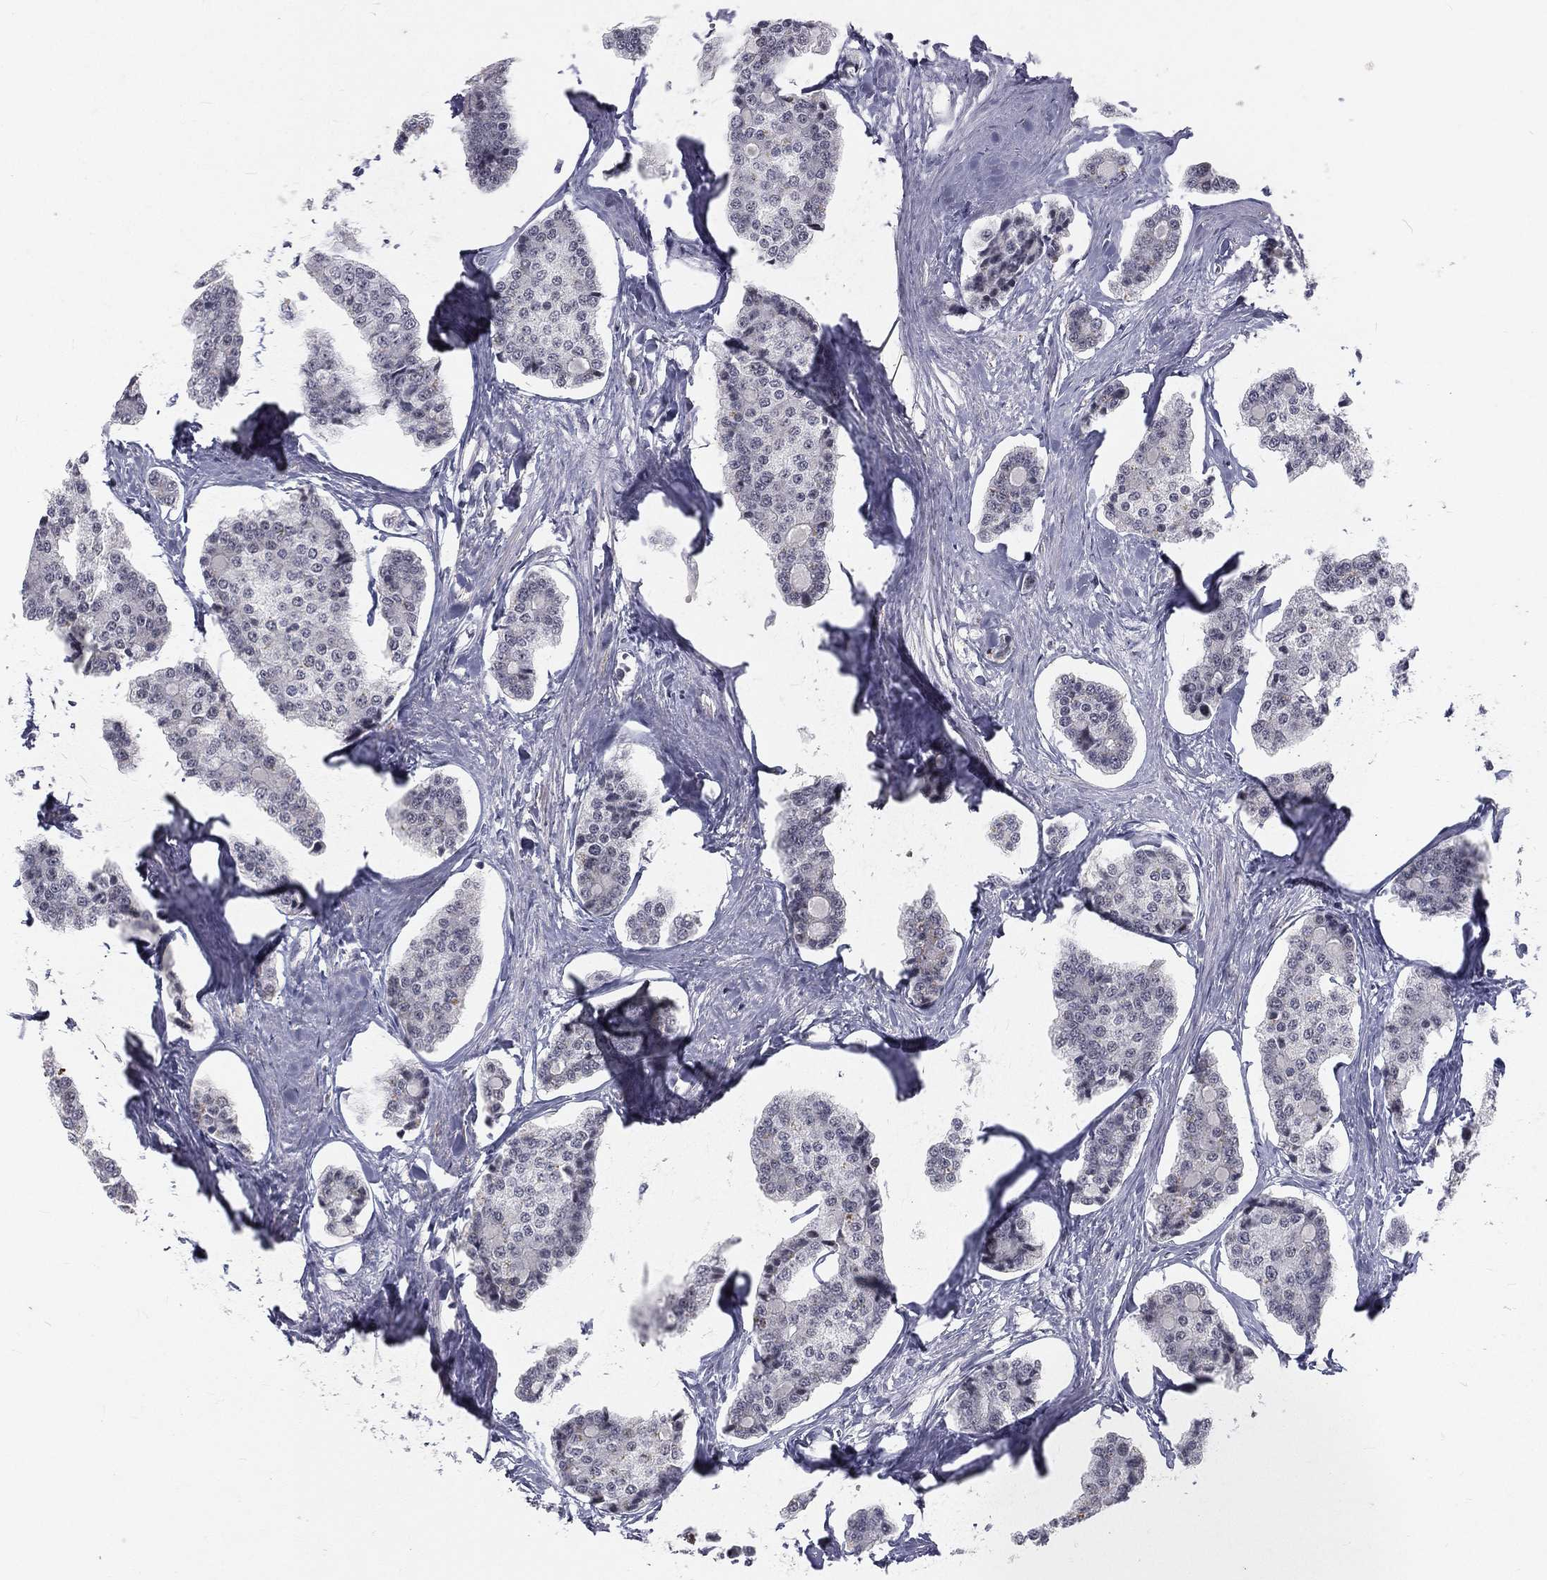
{"staining": {"intensity": "negative", "quantity": "none", "location": "none"}, "tissue": "carcinoid", "cell_type": "Tumor cells", "image_type": "cancer", "snomed": [{"axis": "morphology", "description": "Carcinoid, malignant, NOS"}, {"axis": "topography", "description": "Small intestine"}], "caption": "Immunohistochemistry (IHC) photomicrograph of neoplastic tissue: carcinoid stained with DAB demonstrates no significant protein positivity in tumor cells. The staining was performed using DAB to visualize the protein expression in brown, while the nuclei were stained in blue with hematoxylin (Magnification: 20x).", "gene": "MORC2", "patient": {"sex": "female", "age": 65}}